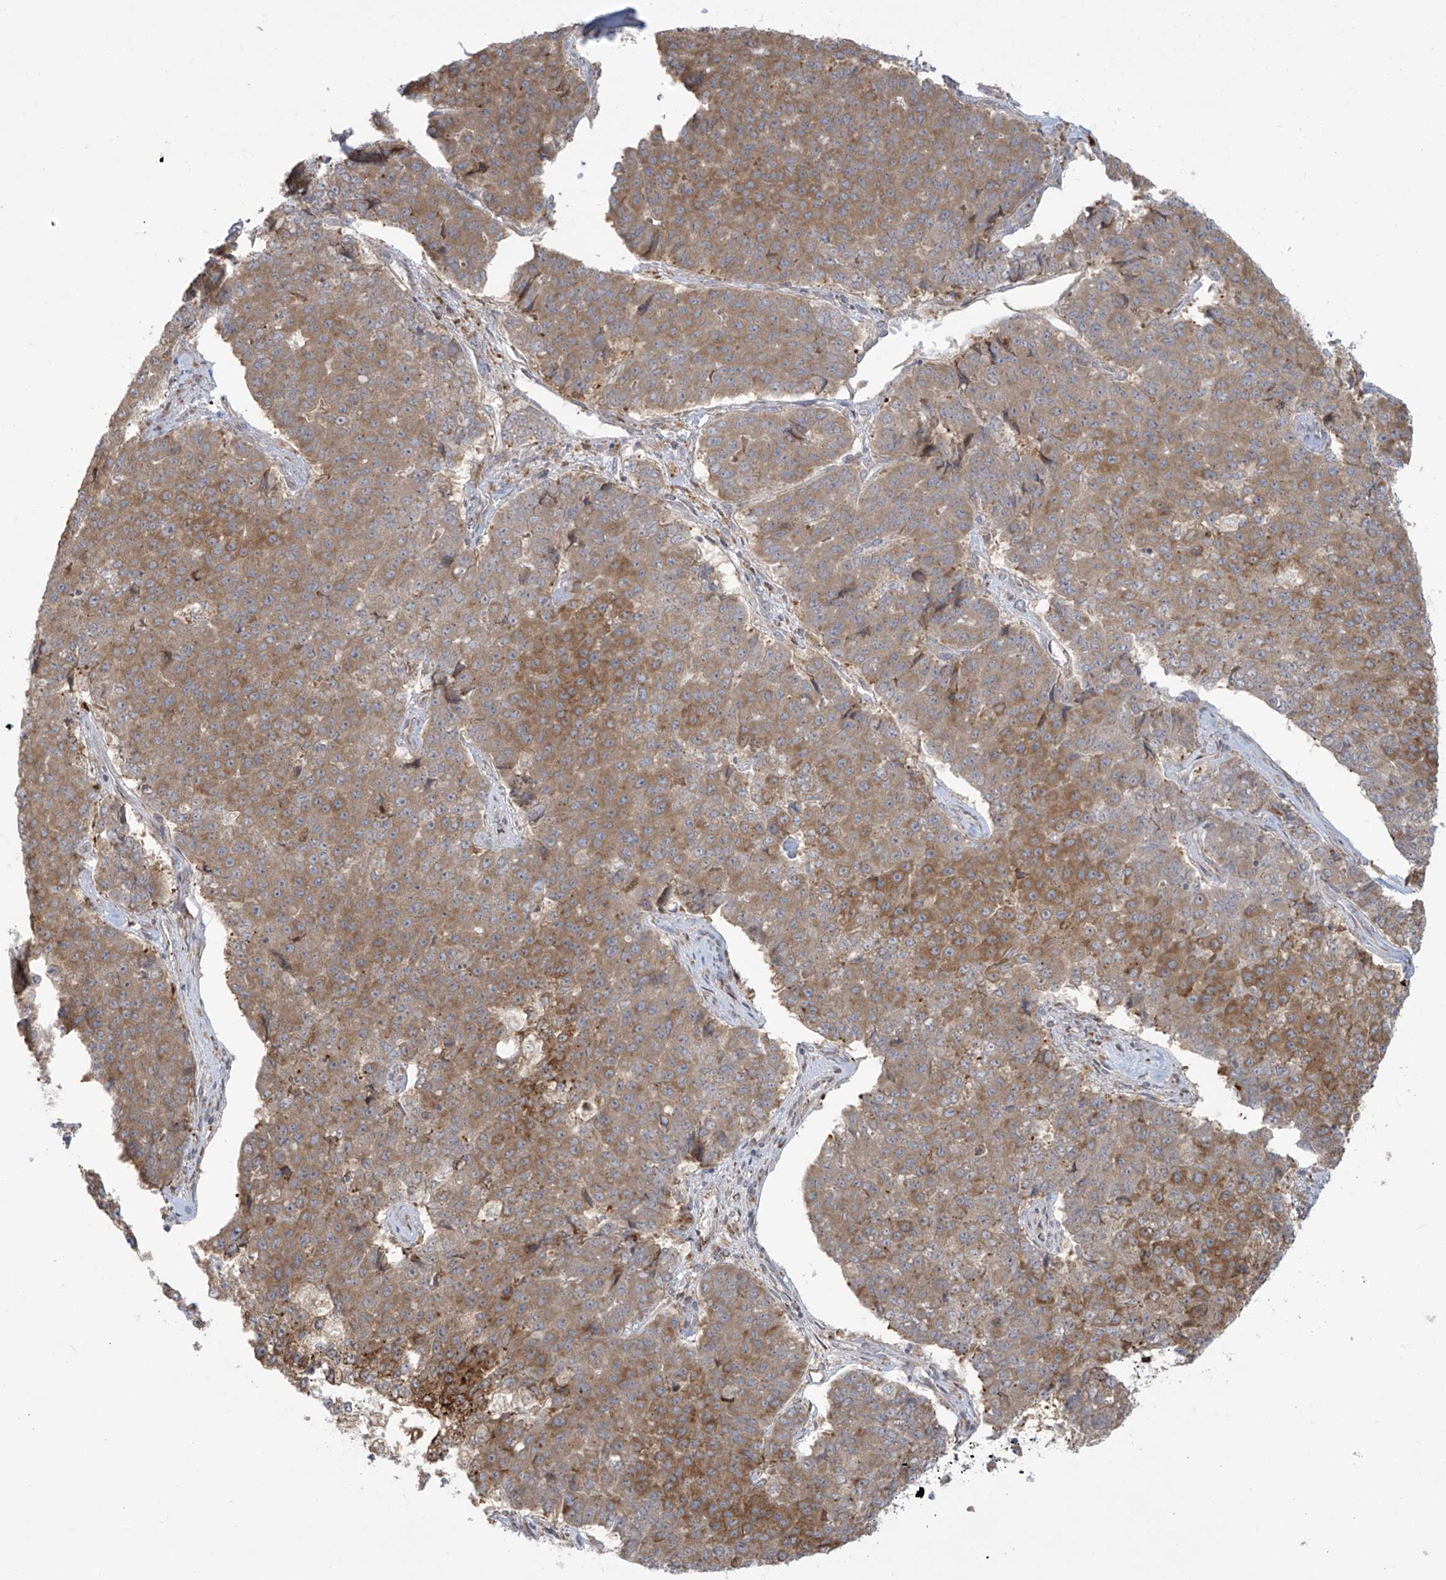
{"staining": {"intensity": "moderate", "quantity": ">75%", "location": "cytoplasmic/membranous"}, "tissue": "pancreatic cancer", "cell_type": "Tumor cells", "image_type": "cancer", "snomed": [{"axis": "morphology", "description": "Adenocarcinoma, NOS"}, {"axis": "topography", "description": "Pancreas"}], "caption": "A photomicrograph showing moderate cytoplasmic/membranous expression in about >75% of tumor cells in adenocarcinoma (pancreatic), as visualized by brown immunohistochemical staining.", "gene": "PPAT", "patient": {"sex": "male", "age": 50}}